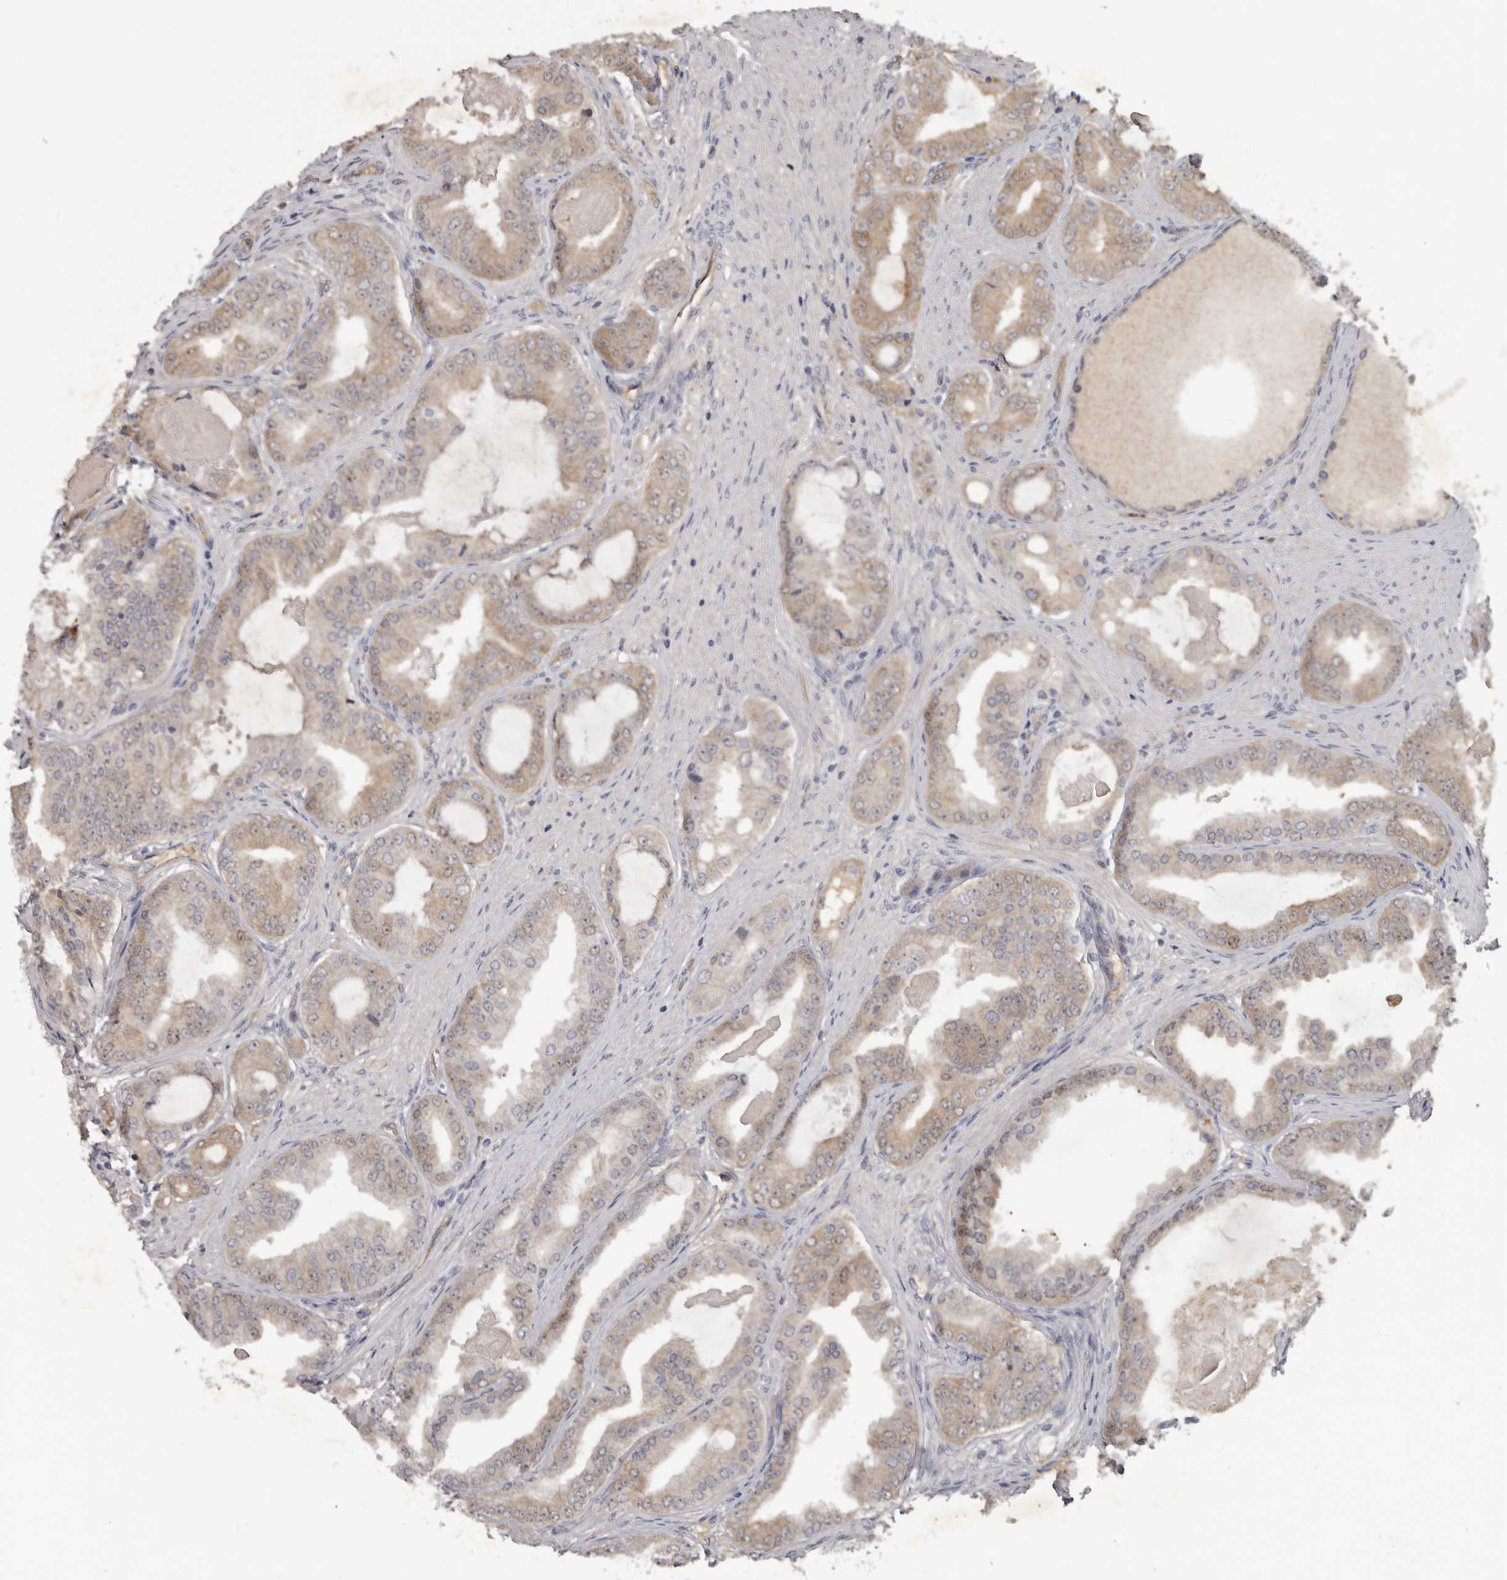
{"staining": {"intensity": "weak", "quantity": "<25%", "location": "cytoplasmic/membranous,nuclear"}, "tissue": "prostate cancer", "cell_type": "Tumor cells", "image_type": "cancer", "snomed": [{"axis": "morphology", "description": "Adenocarcinoma, High grade"}, {"axis": "topography", "description": "Prostate"}], "caption": "Immunohistochemical staining of human prostate high-grade adenocarcinoma displays no significant positivity in tumor cells.", "gene": "CDCA8", "patient": {"sex": "male", "age": 60}}